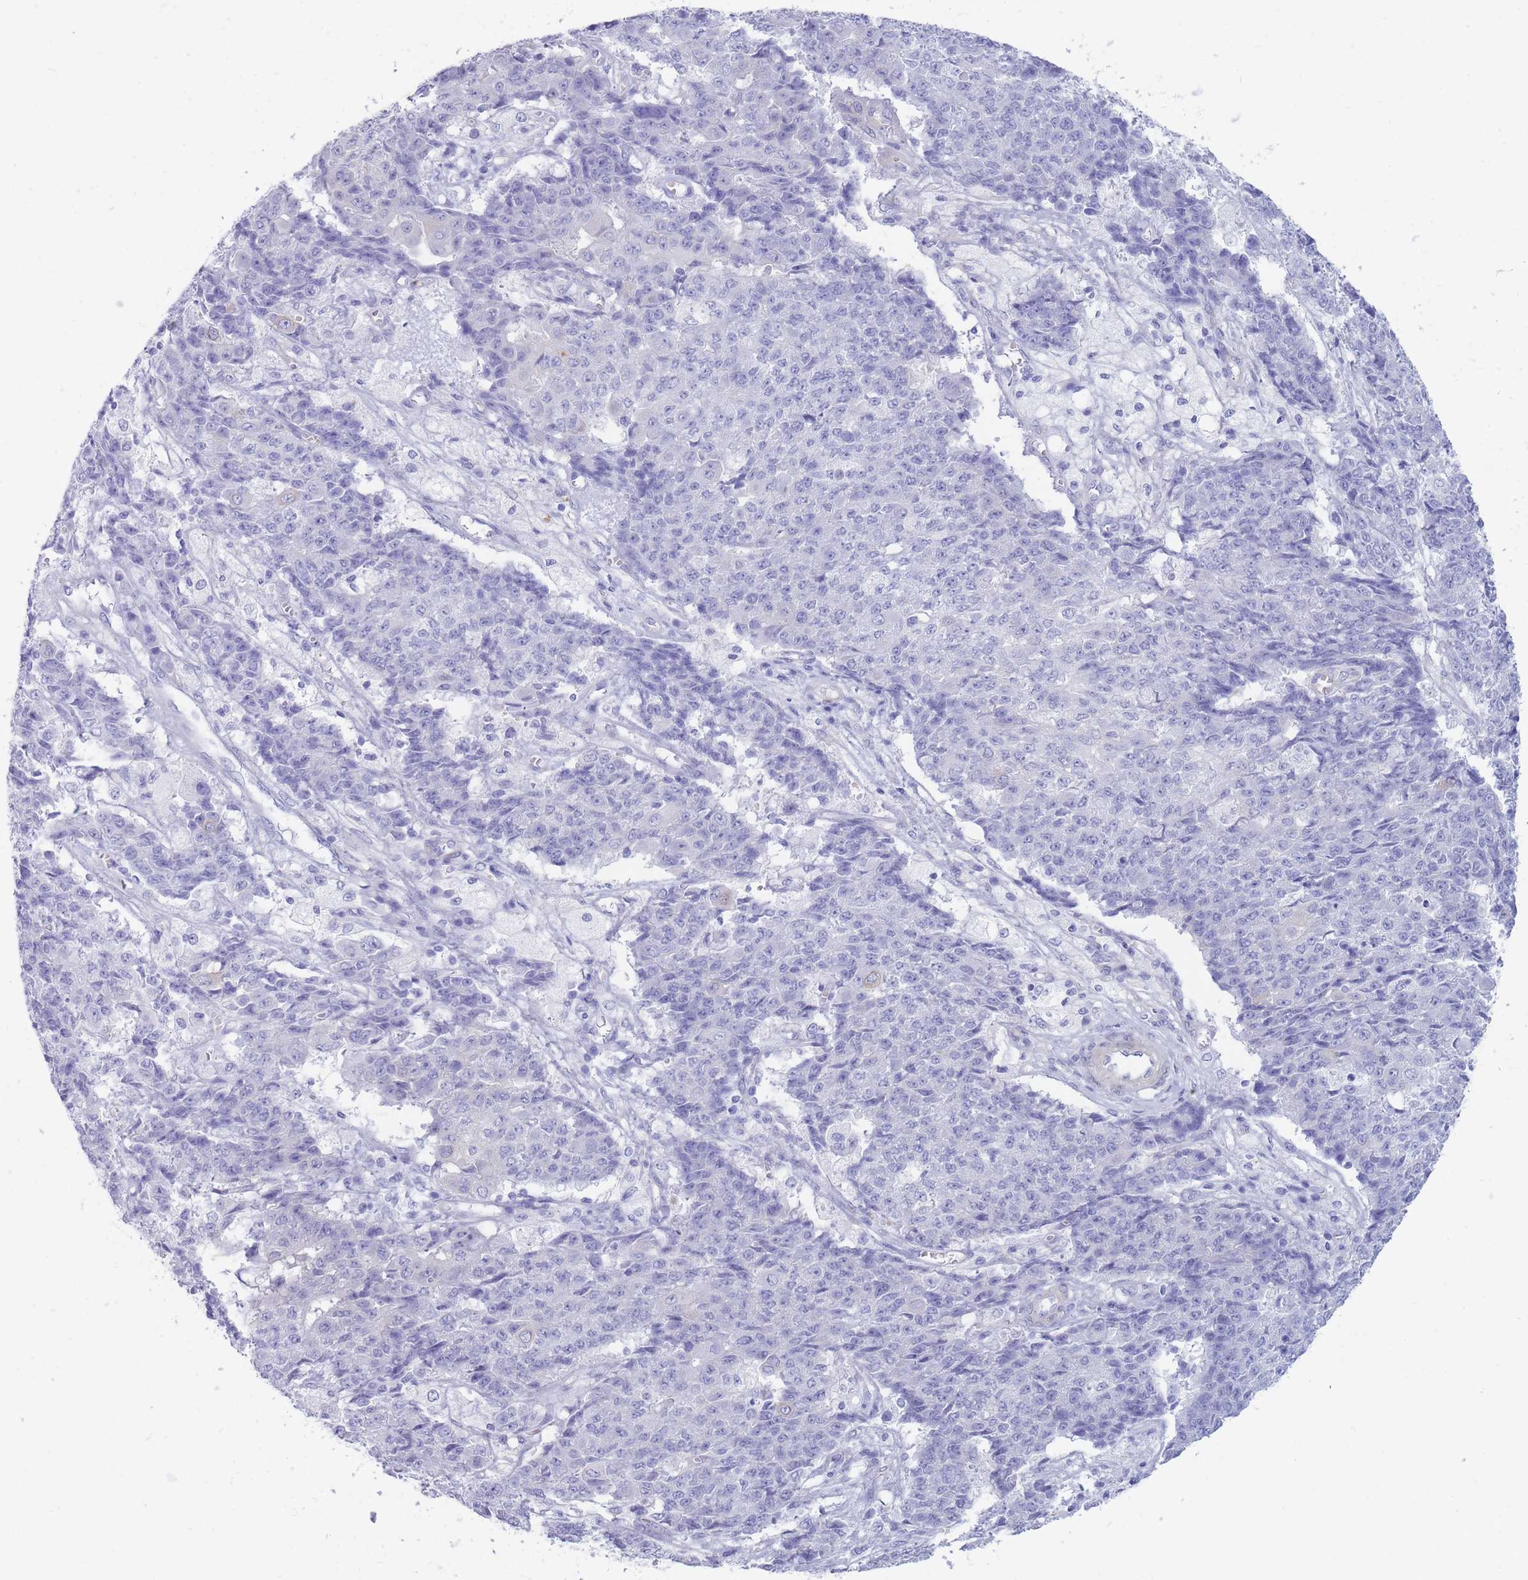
{"staining": {"intensity": "negative", "quantity": "none", "location": "none"}, "tissue": "ovarian cancer", "cell_type": "Tumor cells", "image_type": "cancer", "snomed": [{"axis": "morphology", "description": "Carcinoma, endometroid"}, {"axis": "topography", "description": "Ovary"}], "caption": "Immunohistochemical staining of human ovarian cancer shows no significant staining in tumor cells.", "gene": "MTSS2", "patient": {"sex": "female", "age": 42}}